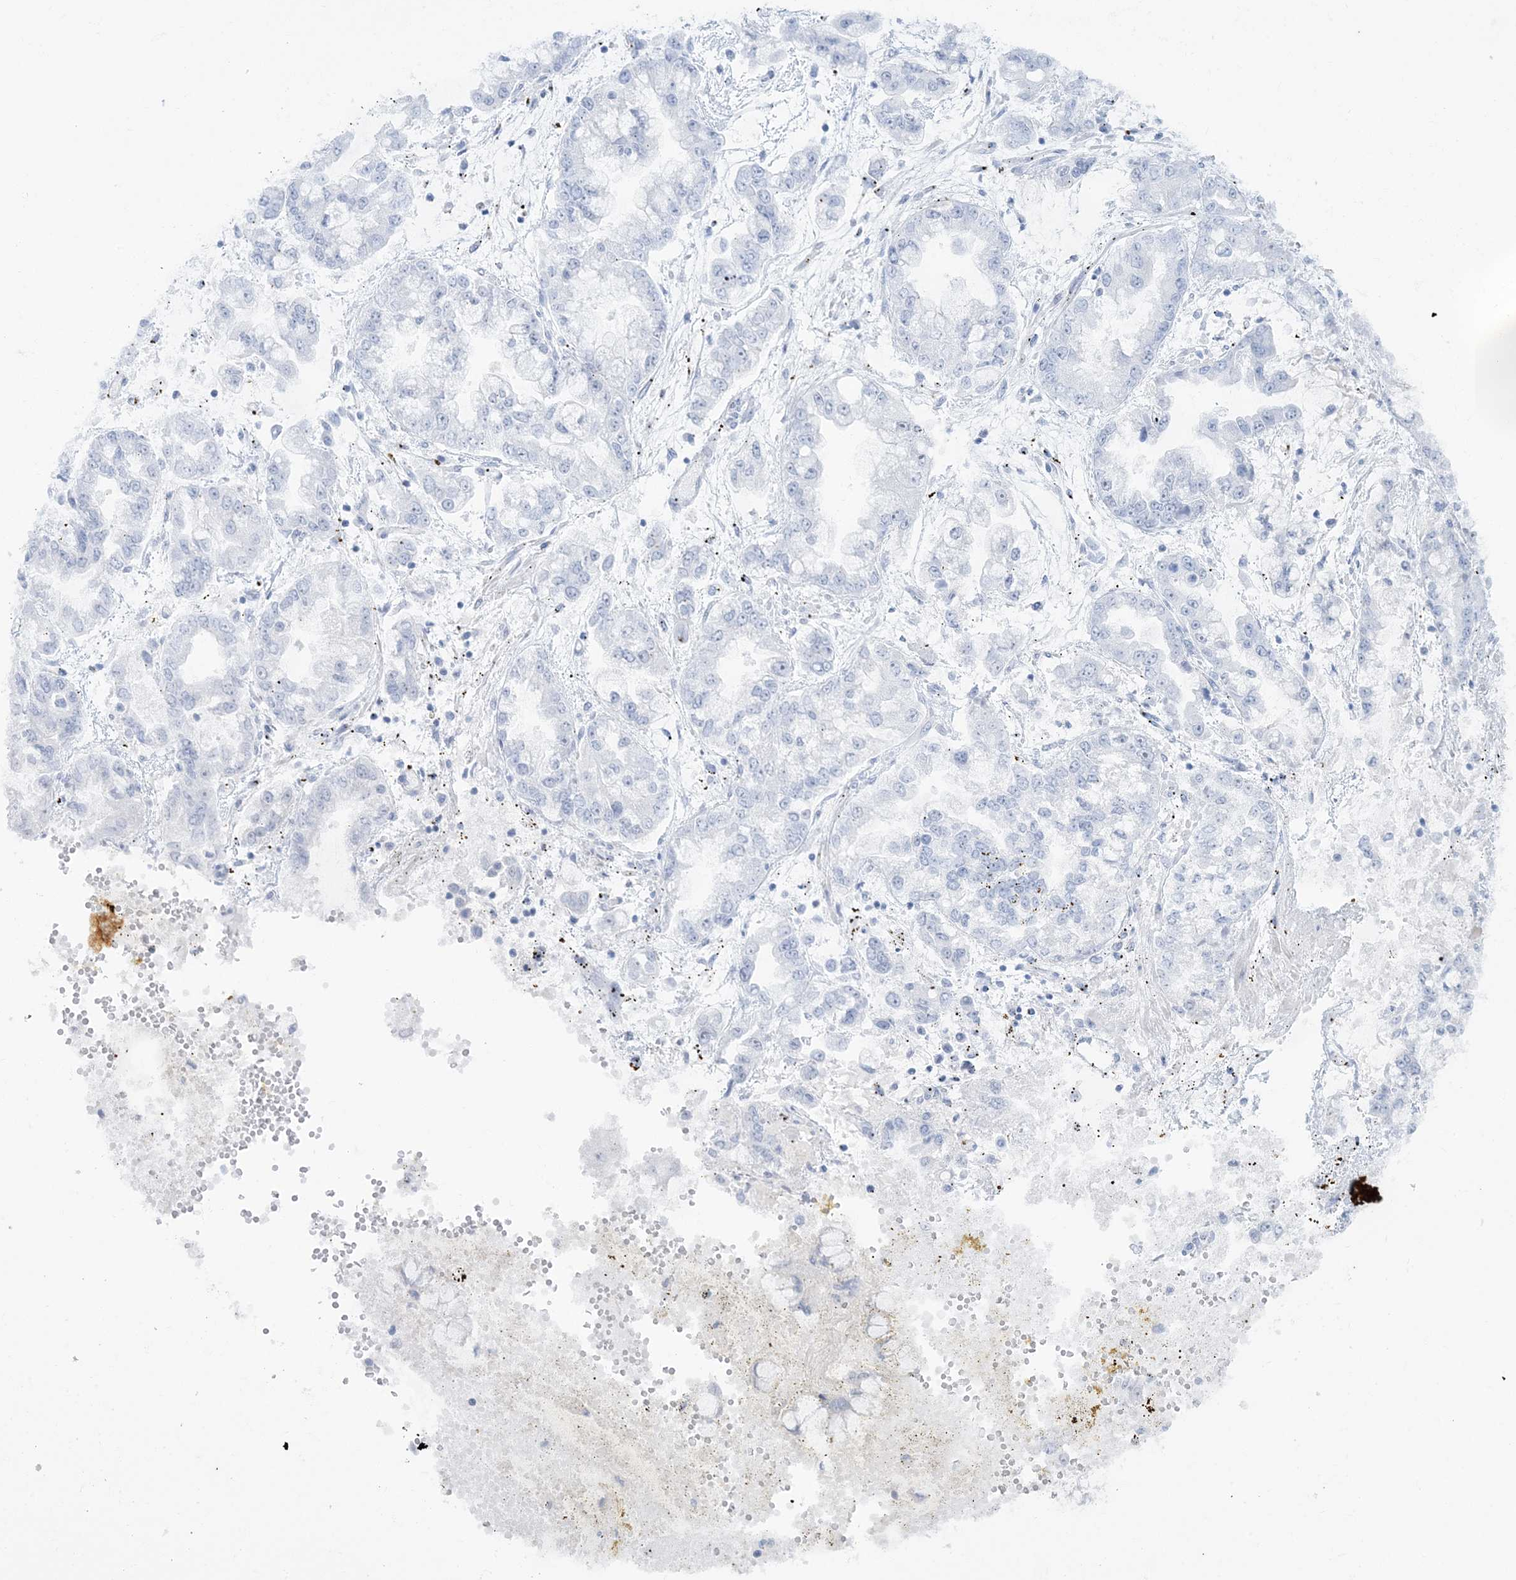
{"staining": {"intensity": "negative", "quantity": "none", "location": "none"}, "tissue": "stomach cancer", "cell_type": "Tumor cells", "image_type": "cancer", "snomed": [{"axis": "morphology", "description": "Normal tissue, NOS"}, {"axis": "morphology", "description": "Adenocarcinoma, NOS"}, {"axis": "topography", "description": "Stomach, upper"}, {"axis": "topography", "description": "Stomach"}], "caption": "This micrograph is of adenocarcinoma (stomach) stained with immunohistochemistry to label a protein in brown with the nuclei are counter-stained blue. There is no staining in tumor cells.", "gene": "AGXT", "patient": {"sex": "male", "age": 76}}